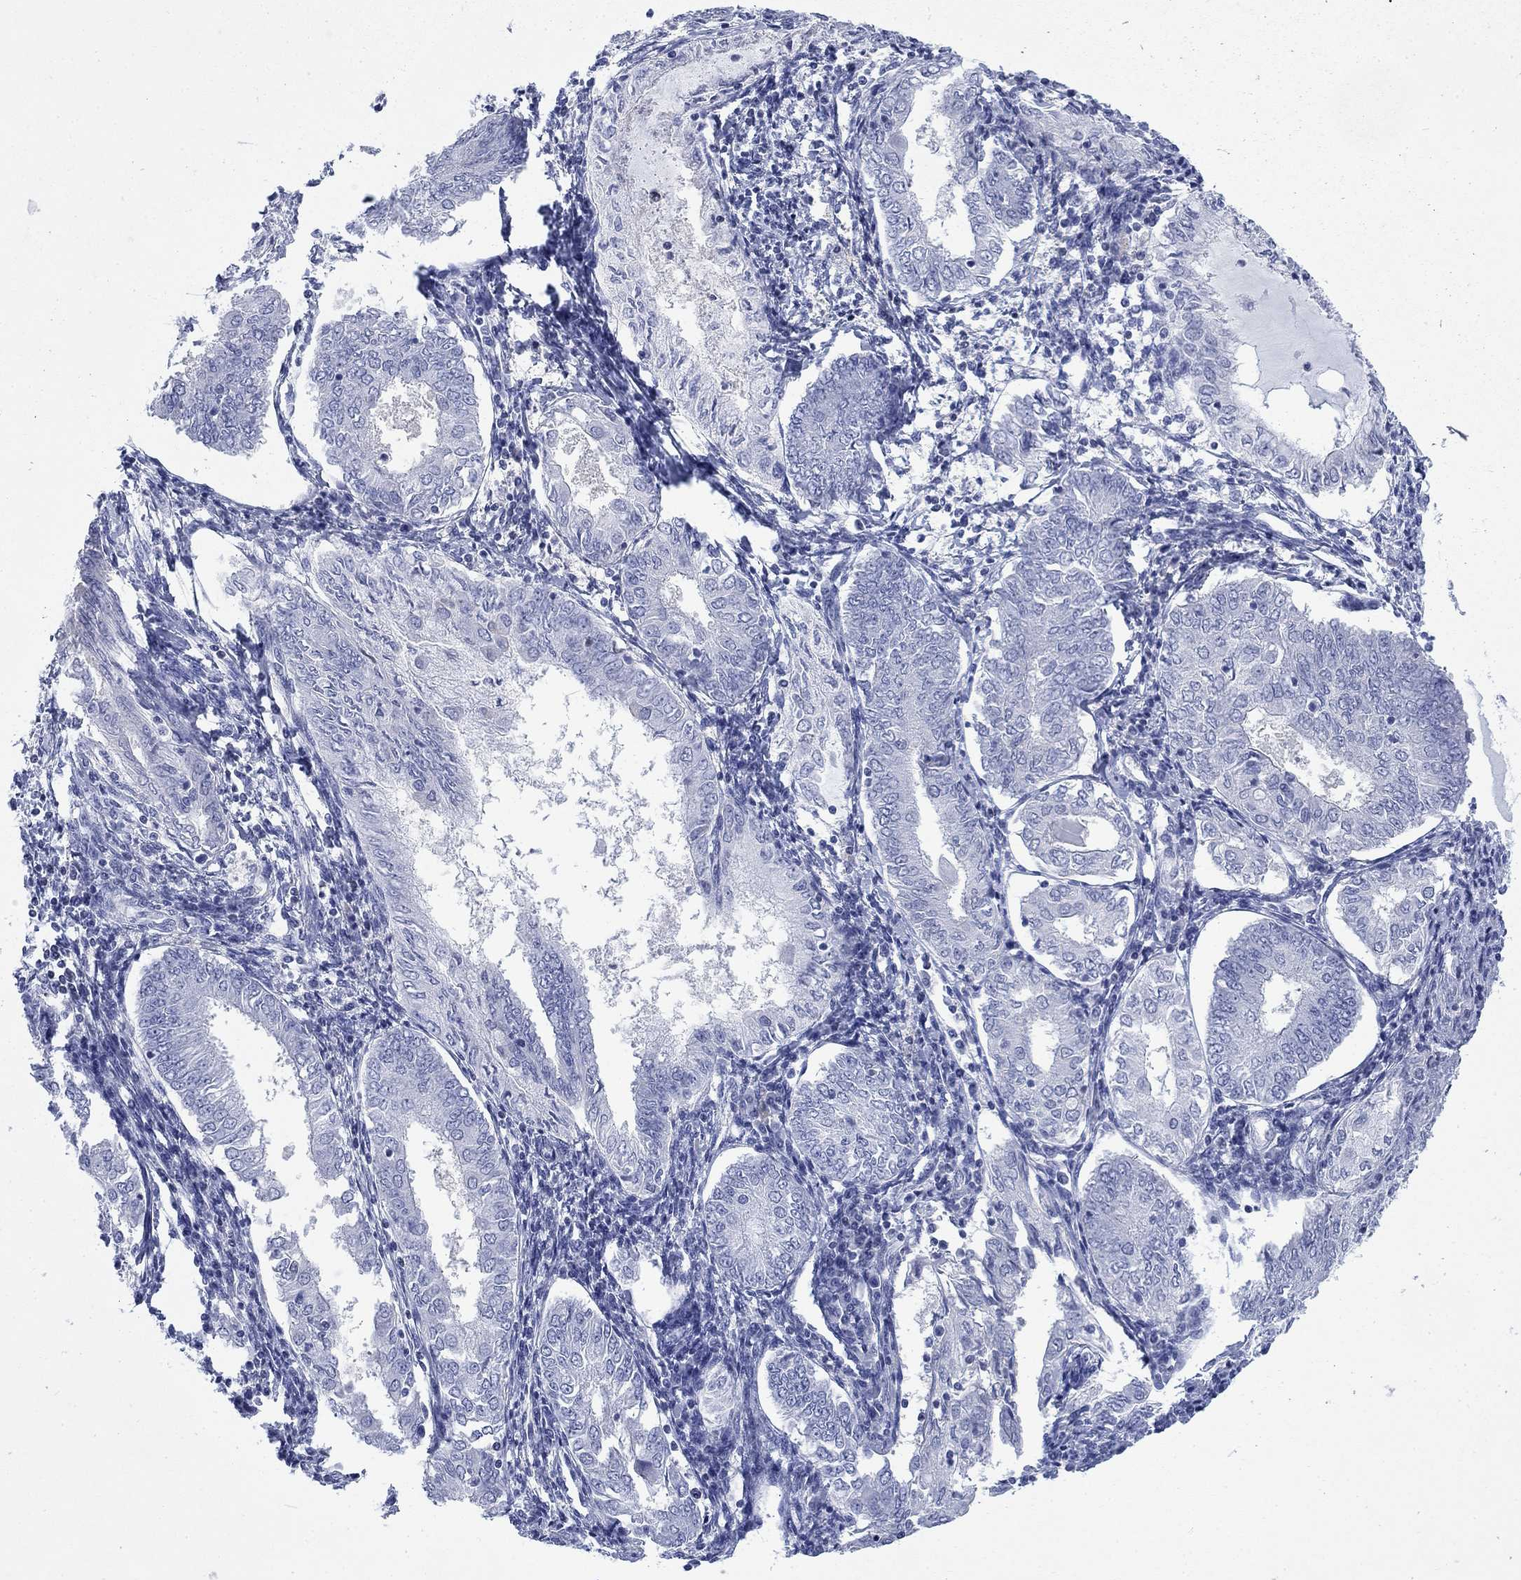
{"staining": {"intensity": "strong", "quantity": "<25%", "location": "cytoplasmic/membranous"}, "tissue": "endometrial cancer", "cell_type": "Tumor cells", "image_type": "cancer", "snomed": [{"axis": "morphology", "description": "Adenocarcinoma, NOS"}, {"axis": "topography", "description": "Endometrium"}], "caption": "Endometrial cancer (adenocarcinoma) stained with IHC shows strong cytoplasmic/membranous positivity in approximately <25% of tumor cells.", "gene": "IGF2BP3", "patient": {"sex": "female", "age": 68}}